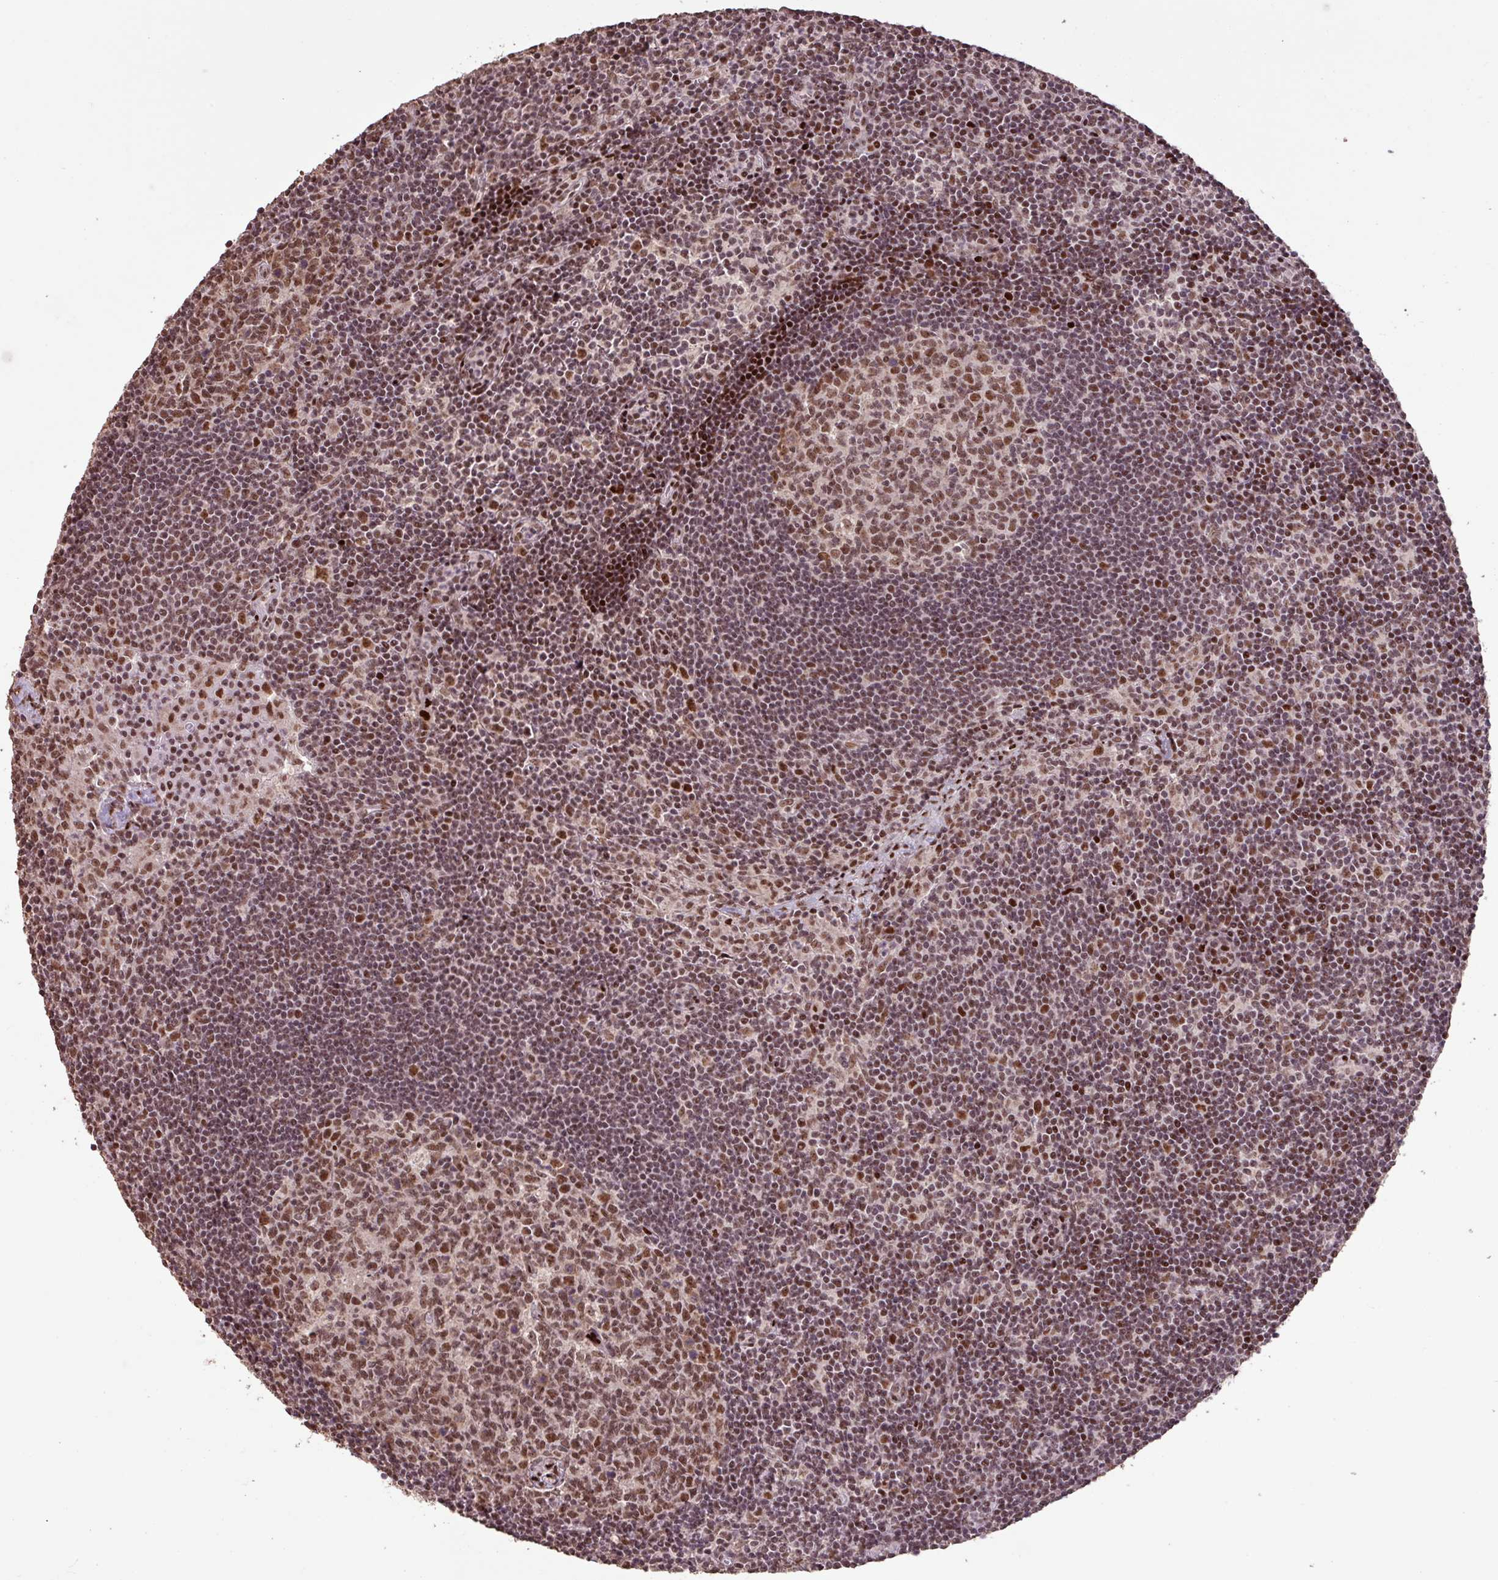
{"staining": {"intensity": "moderate", "quantity": ">75%", "location": "nuclear"}, "tissue": "lymph node", "cell_type": "Germinal center cells", "image_type": "normal", "snomed": [{"axis": "morphology", "description": "Normal tissue, NOS"}, {"axis": "topography", "description": "Lymph node"}], "caption": "A micrograph of human lymph node stained for a protein displays moderate nuclear brown staining in germinal center cells. The staining was performed using DAB, with brown indicating positive protein expression. Nuclei are stained blue with hematoxylin.", "gene": "ZNF709", "patient": {"sex": "female", "age": 29}}